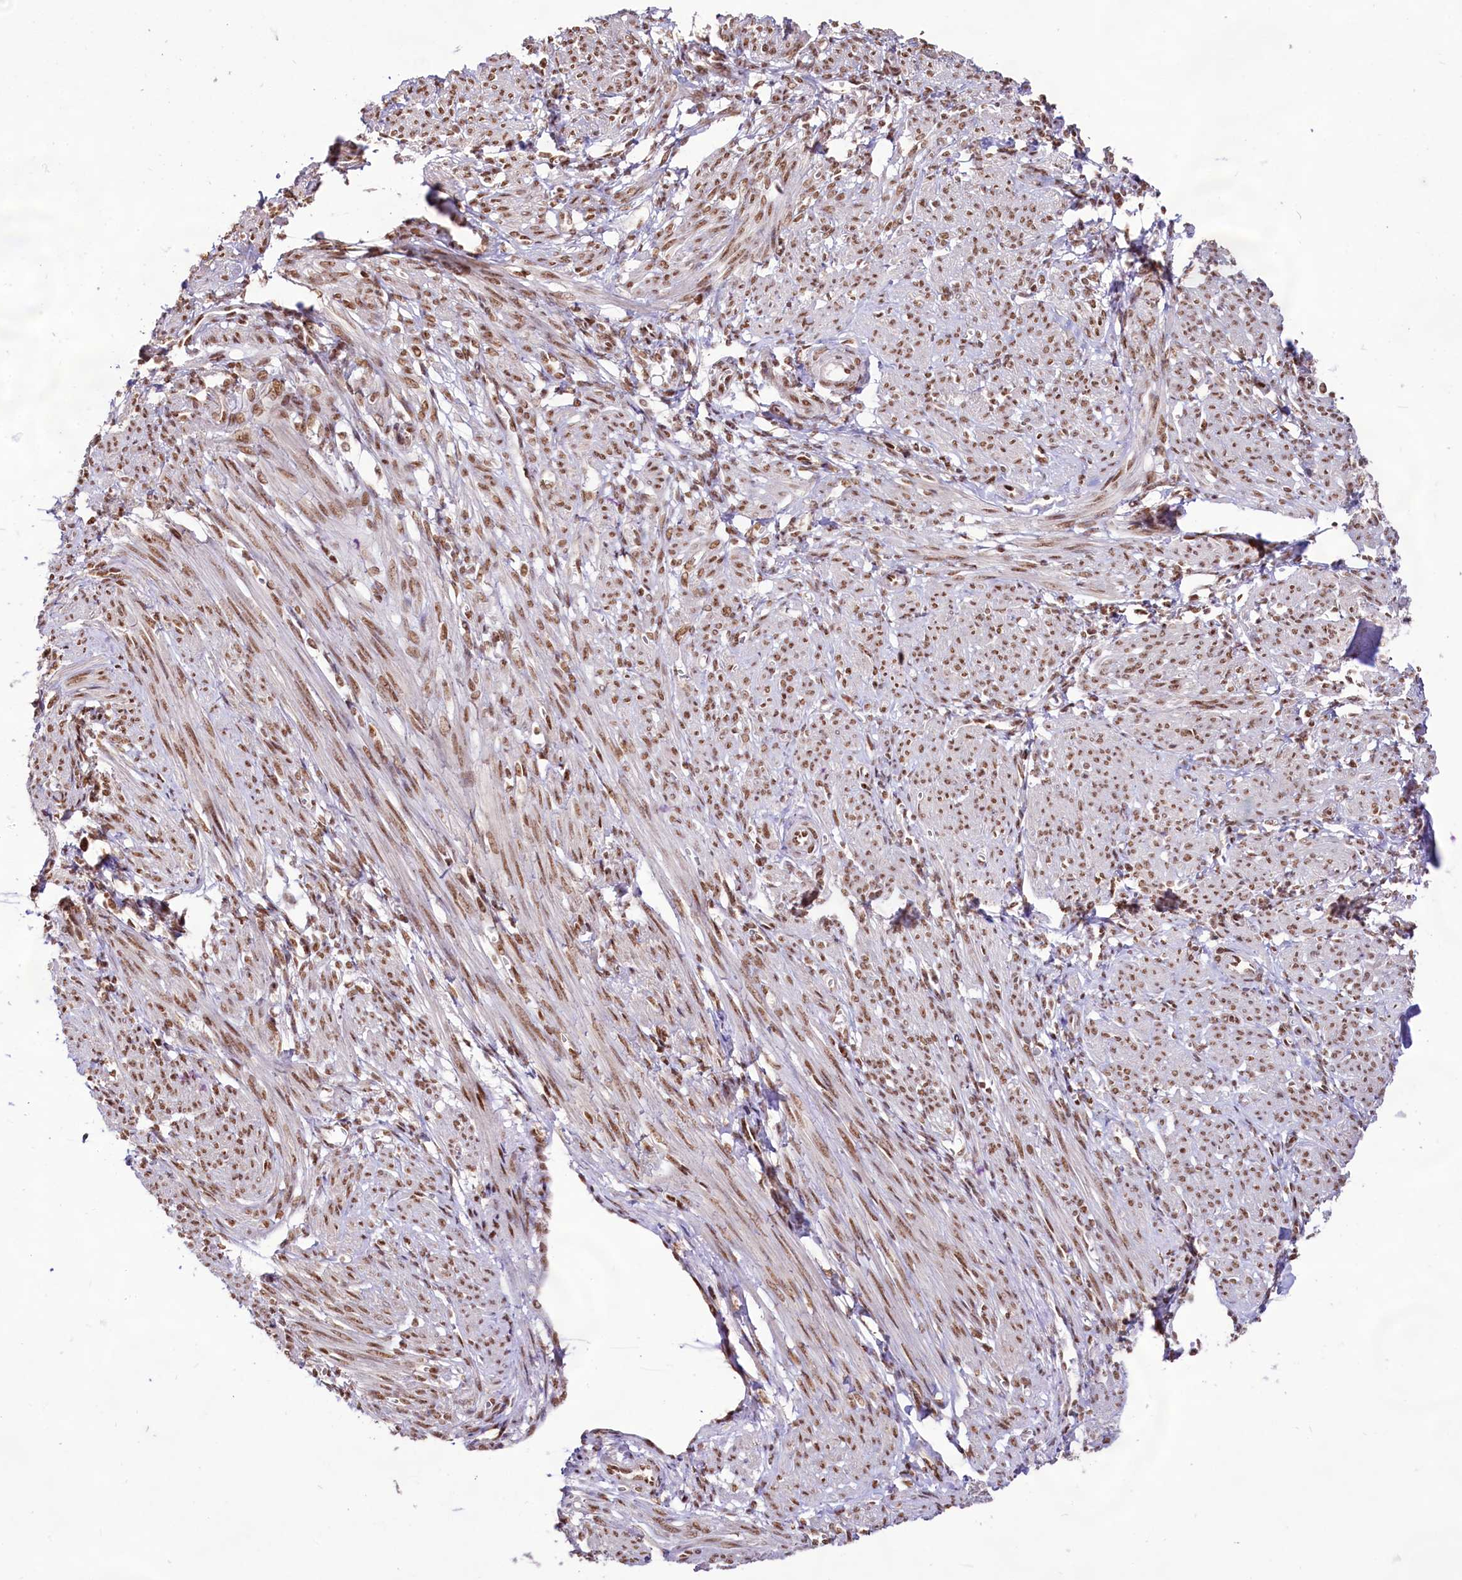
{"staining": {"intensity": "moderate", "quantity": ">75%", "location": "nuclear"}, "tissue": "smooth muscle", "cell_type": "Smooth muscle cells", "image_type": "normal", "snomed": [{"axis": "morphology", "description": "Normal tissue, NOS"}, {"axis": "topography", "description": "Smooth muscle"}], "caption": "This histopathology image shows unremarkable smooth muscle stained with immunohistochemistry (IHC) to label a protein in brown. The nuclear of smooth muscle cells show moderate positivity for the protein. Nuclei are counter-stained blue.", "gene": "HIRA", "patient": {"sex": "female", "age": 39}}